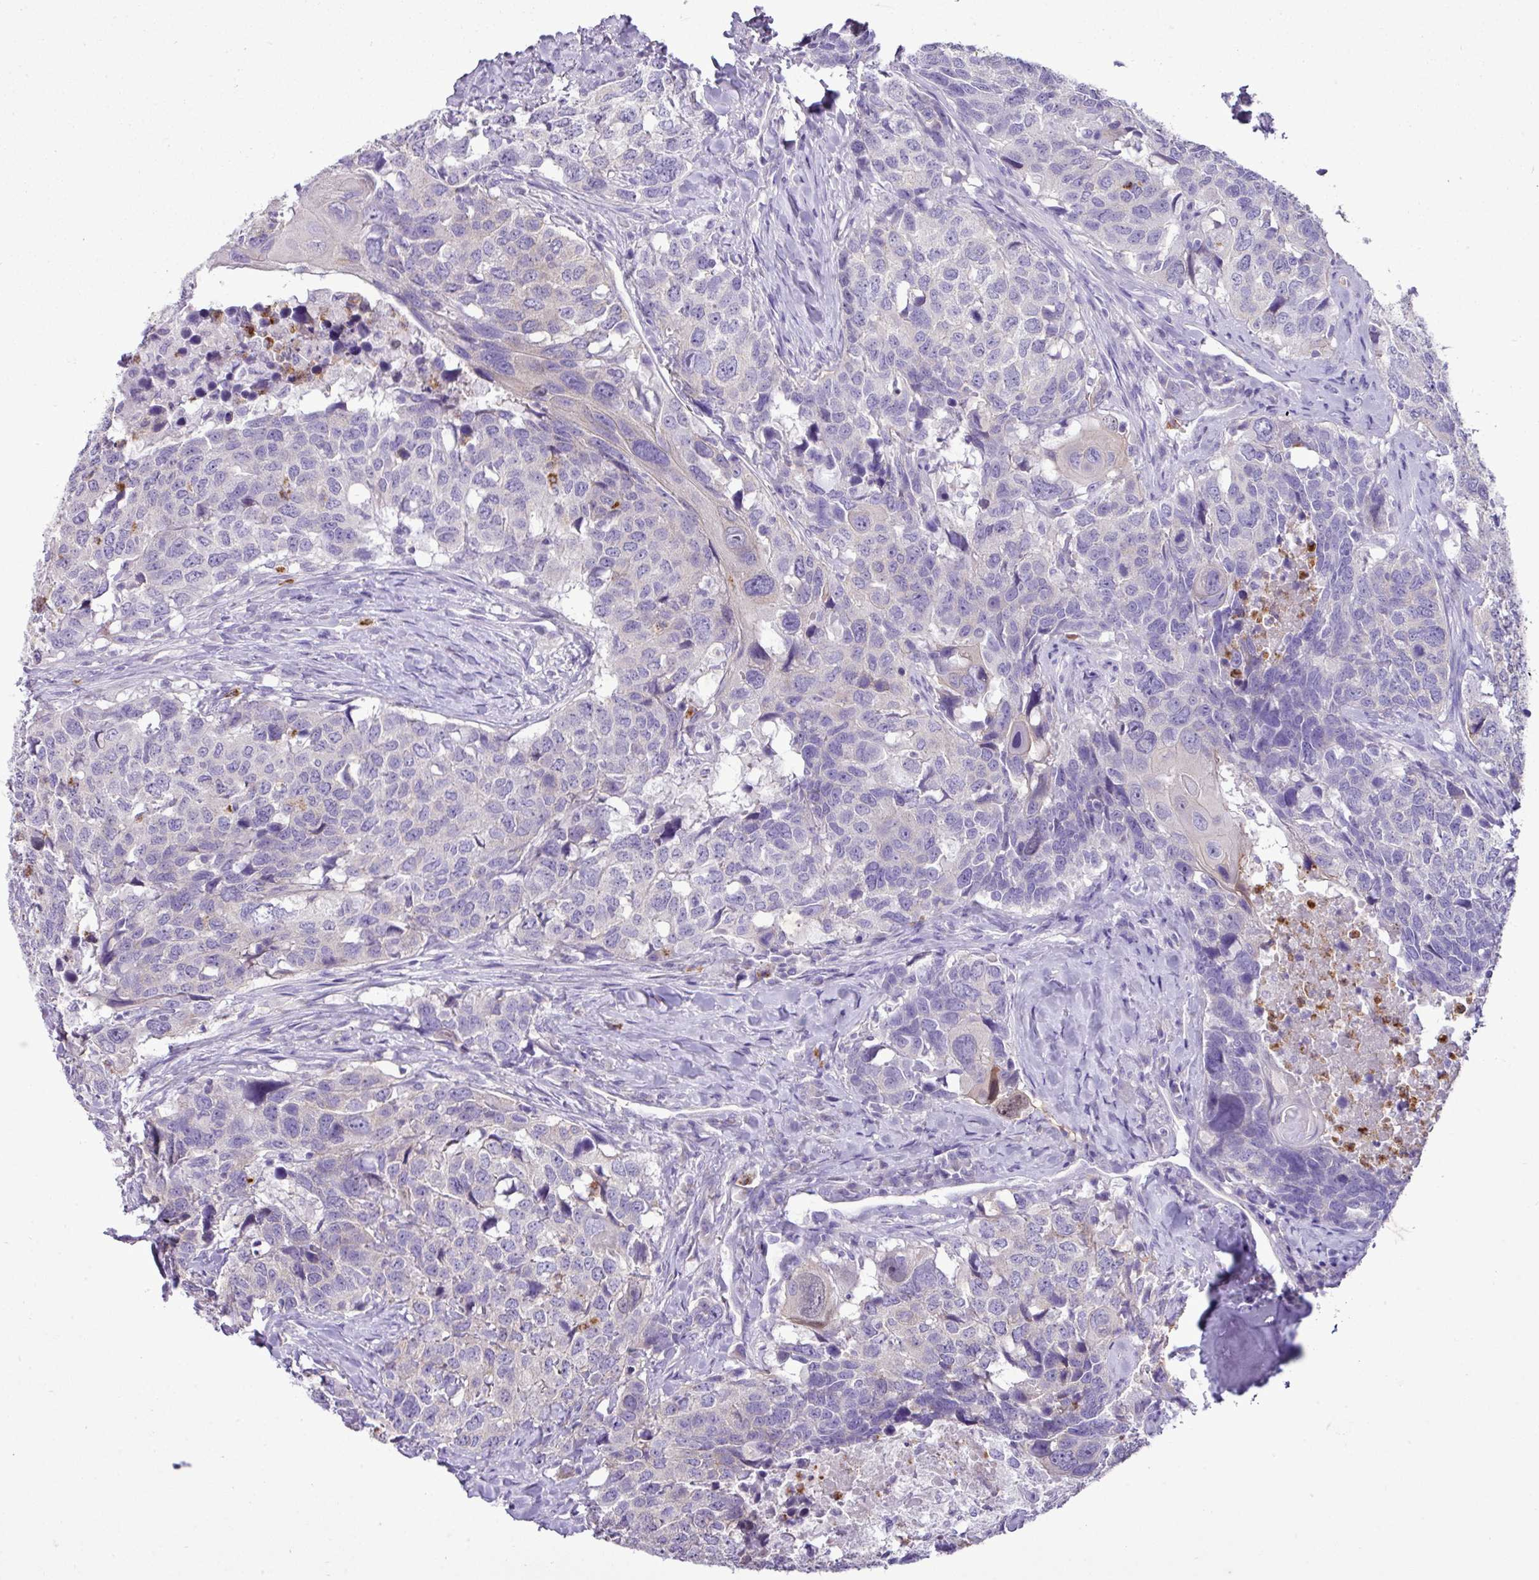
{"staining": {"intensity": "negative", "quantity": "none", "location": "none"}, "tissue": "head and neck cancer", "cell_type": "Tumor cells", "image_type": "cancer", "snomed": [{"axis": "morphology", "description": "Normal tissue, NOS"}, {"axis": "morphology", "description": "Squamous cell carcinoma, NOS"}, {"axis": "topography", "description": "Skeletal muscle"}, {"axis": "topography", "description": "Vascular tissue"}, {"axis": "topography", "description": "Peripheral nerve tissue"}, {"axis": "topography", "description": "Head-Neck"}], "caption": "This histopathology image is of head and neck cancer (squamous cell carcinoma) stained with IHC to label a protein in brown with the nuclei are counter-stained blue. There is no positivity in tumor cells.", "gene": "ZSCAN5A", "patient": {"sex": "male", "age": 66}}